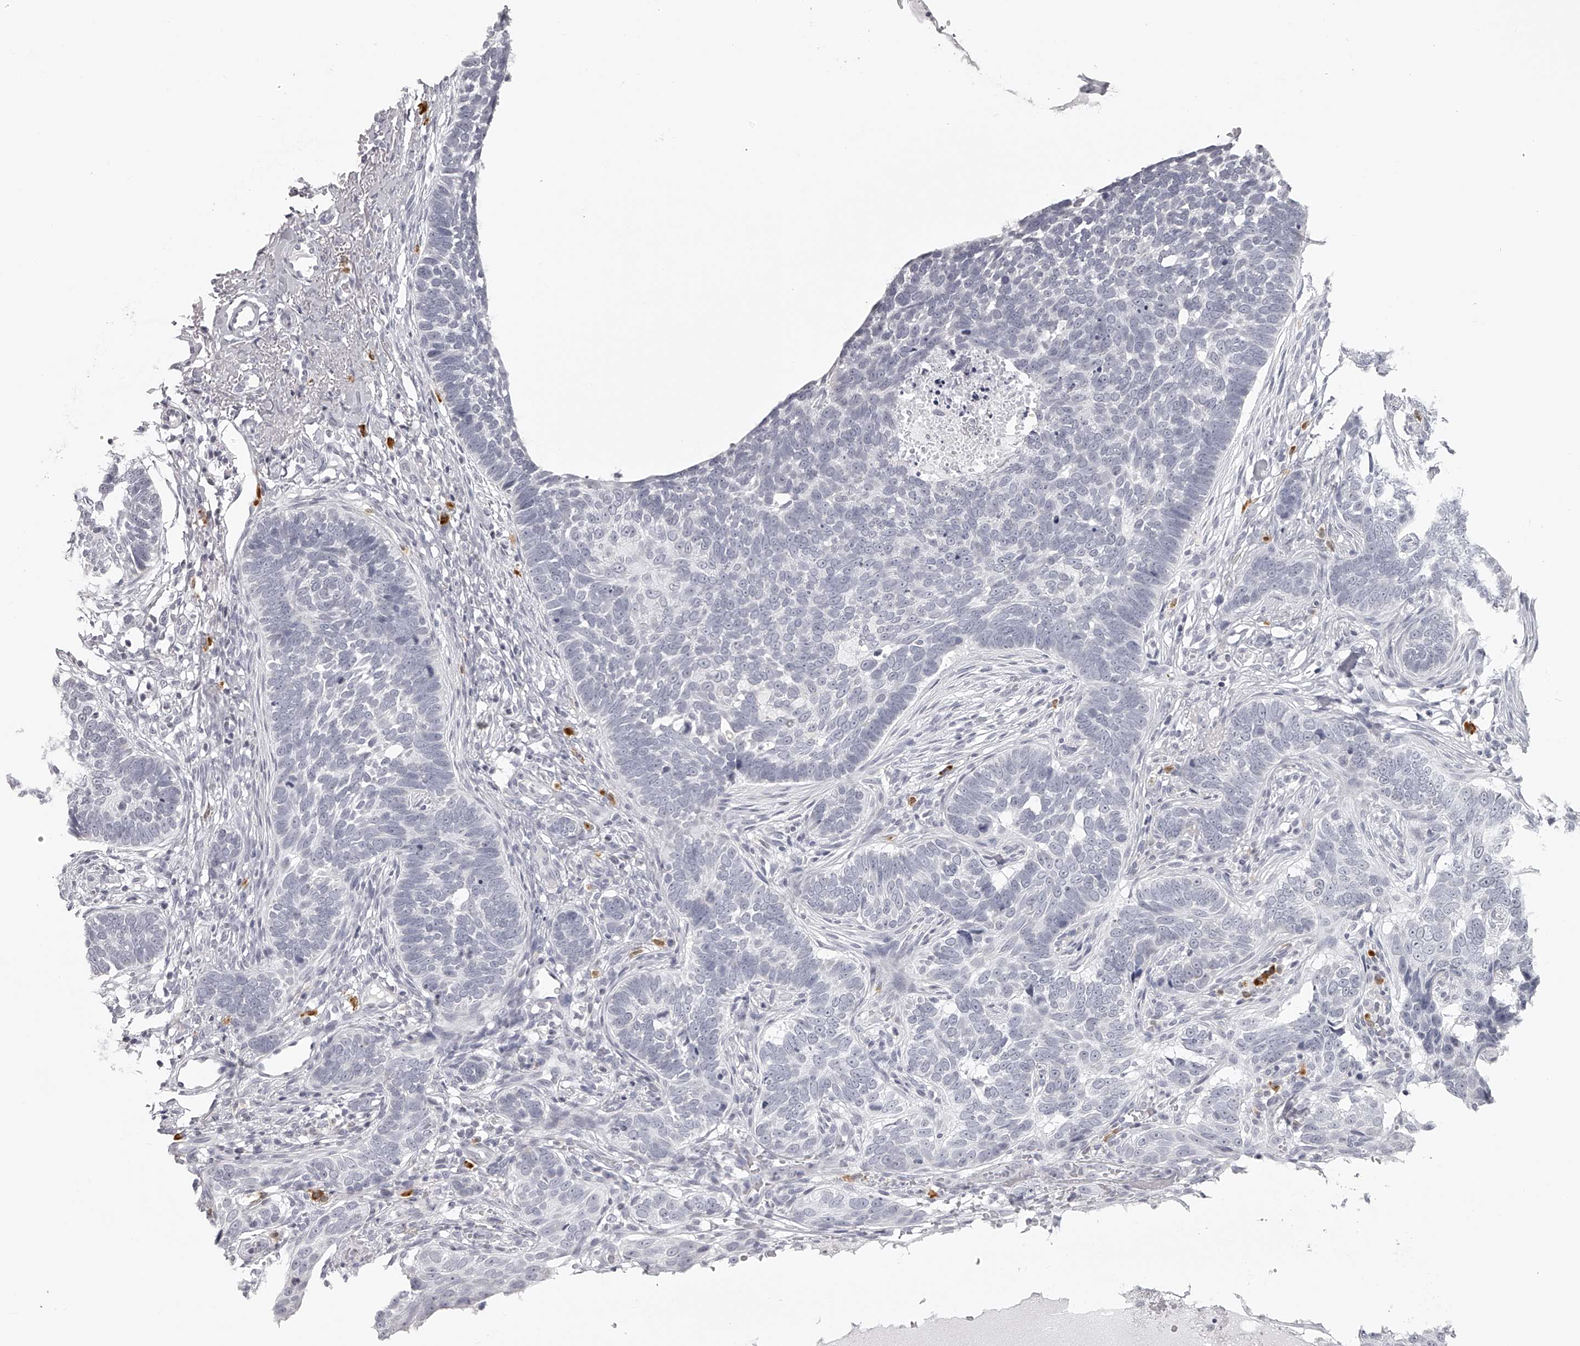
{"staining": {"intensity": "negative", "quantity": "none", "location": "none"}, "tissue": "skin cancer", "cell_type": "Tumor cells", "image_type": "cancer", "snomed": [{"axis": "morphology", "description": "Normal tissue, NOS"}, {"axis": "morphology", "description": "Basal cell carcinoma"}, {"axis": "topography", "description": "Skin"}], "caption": "DAB (3,3'-diaminobenzidine) immunohistochemical staining of human skin cancer demonstrates no significant expression in tumor cells.", "gene": "SEC11C", "patient": {"sex": "male", "age": 77}}